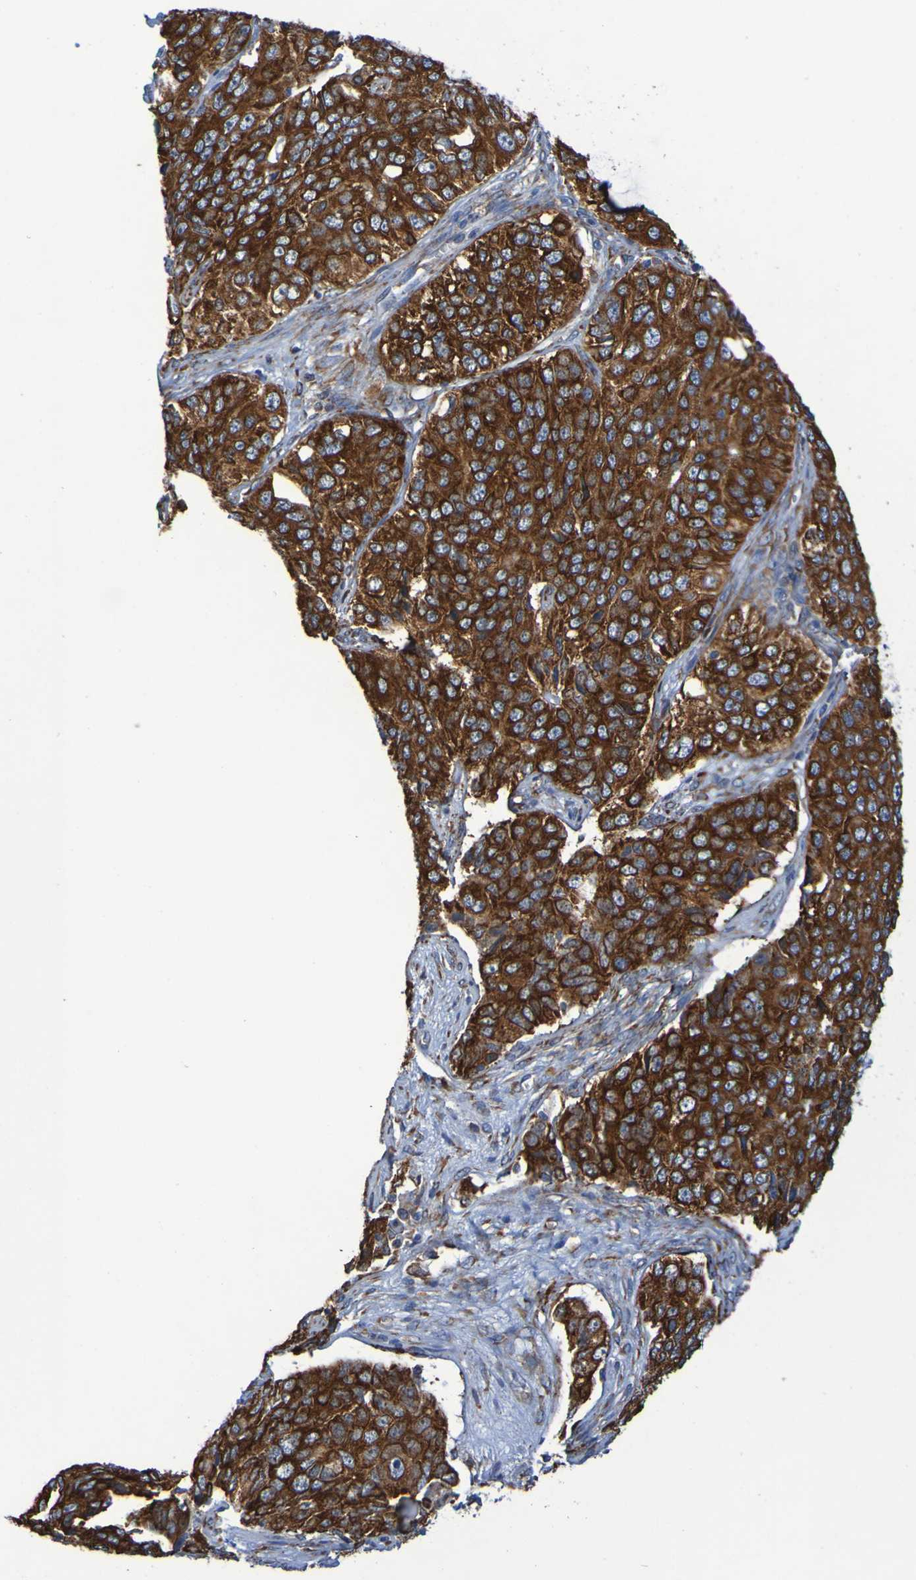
{"staining": {"intensity": "strong", "quantity": ">75%", "location": "cytoplasmic/membranous"}, "tissue": "ovarian cancer", "cell_type": "Tumor cells", "image_type": "cancer", "snomed": [{"axis": "morphology", "description": "Carcinoma, endometroid"}, {"axis": "topography", "description": "Ovary"}], "caption": "Brown immunohistochemical staining in endometroid carcinoma (ovarian) exhibits strong cytoplasmic/membranous expression in about >75% of tumor cells. (Brightfield microscopy of DAB IHC at high magnification).", "gene": "FKBP3", "patient": {"sex": "female", "age": 51}}